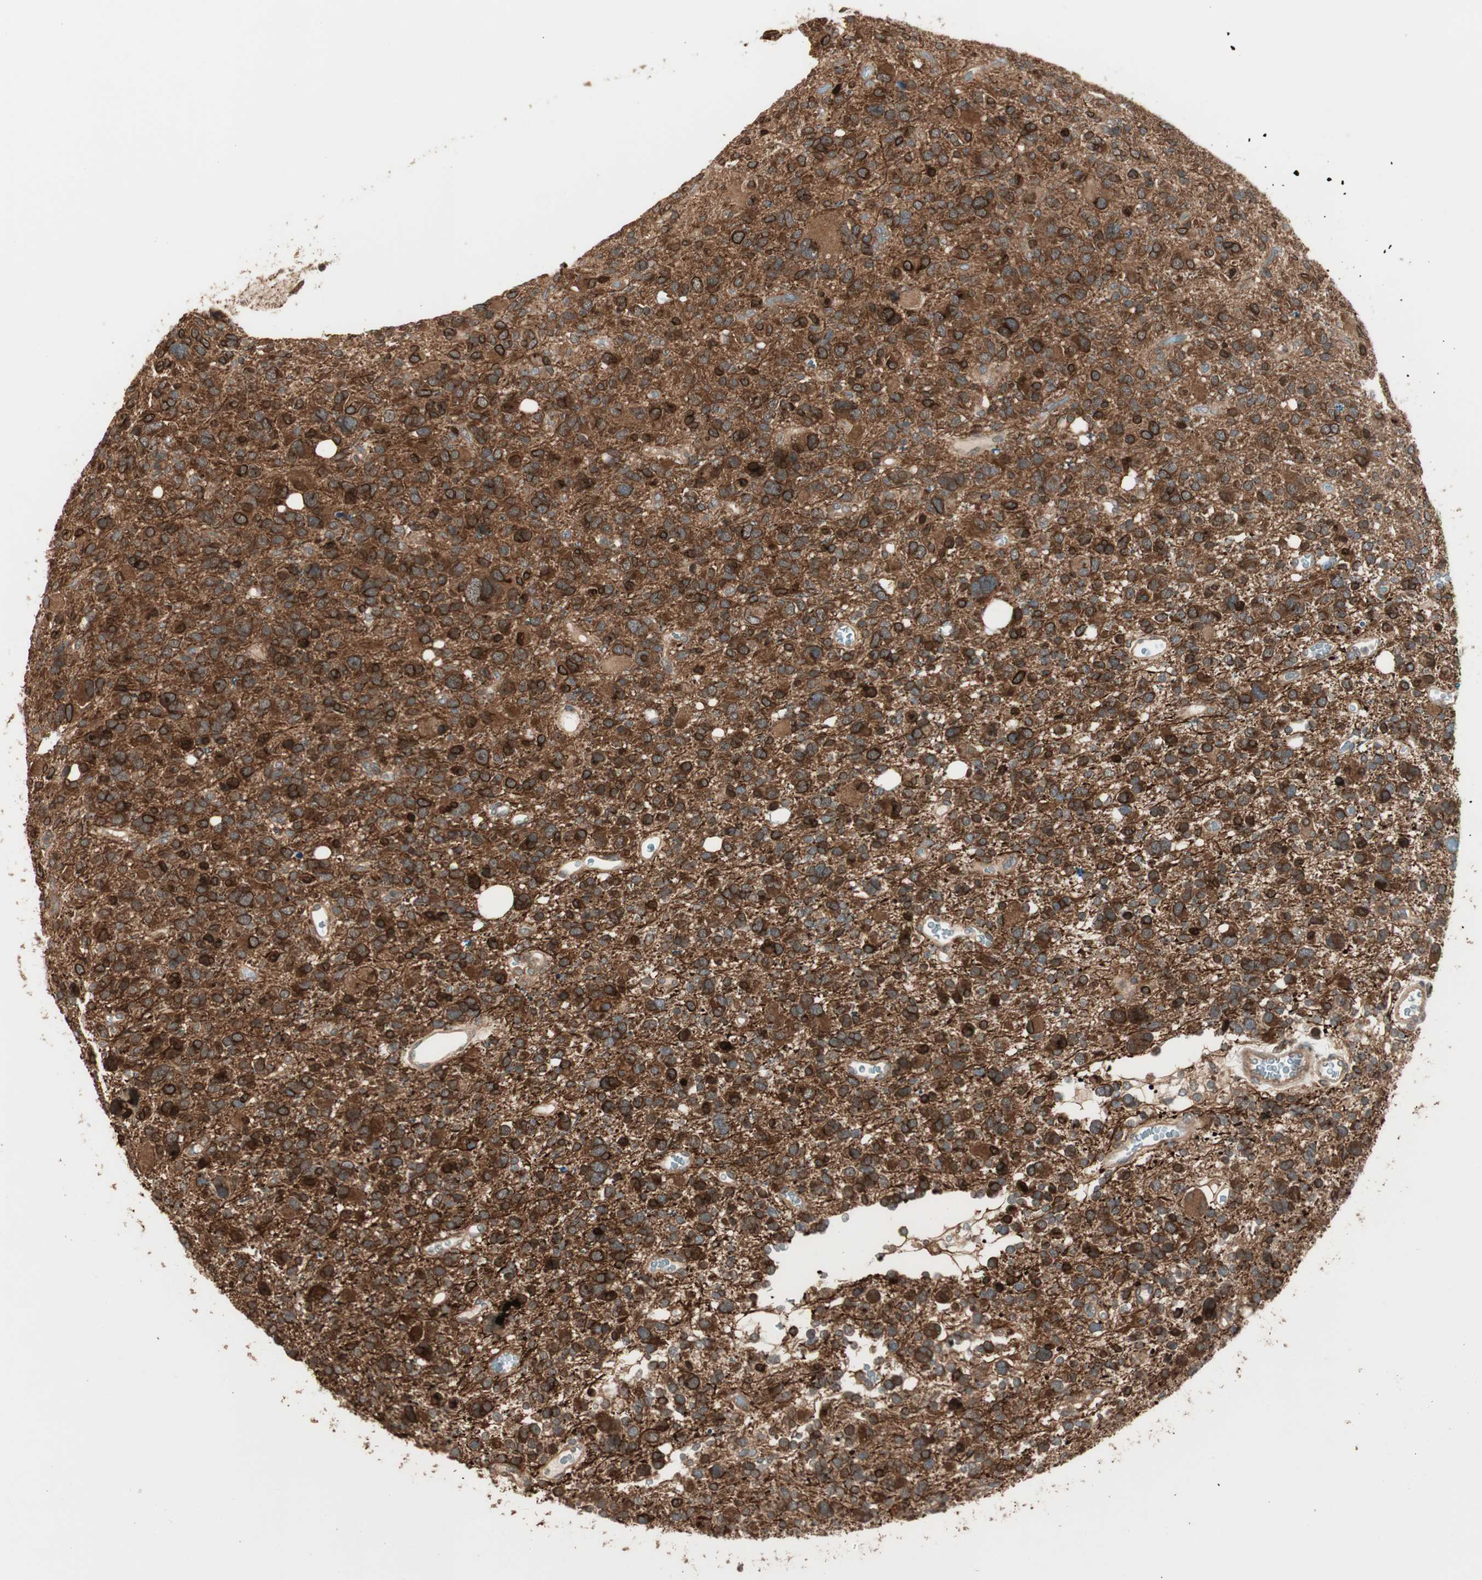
{"staining": {"intensity": "strong", "quantity": ">75%", "location": "cytoplasmic/membranous"}, "tissue": "glioma", "cell_type": "Tumor cells", "image_type": "cancer", "snomed": [{"axis": "morphology", "description": "Glioma, malignant, High grade"}, {"axis": "topography", "description": "Brain"}], "caption": "IHC staining of glioma, which demonstrates high levels of strong cytoplasmic/membranous expression in about >75% of tumor cells indicating strong cytoplasmic/membranous protein staining. The staining was performed using DAB (brown) for protein detection and nuclei were counterstained in hematoxylin (blue).", "gene": "CNOT4", "patient": {"sex": "male", "age": 48}}